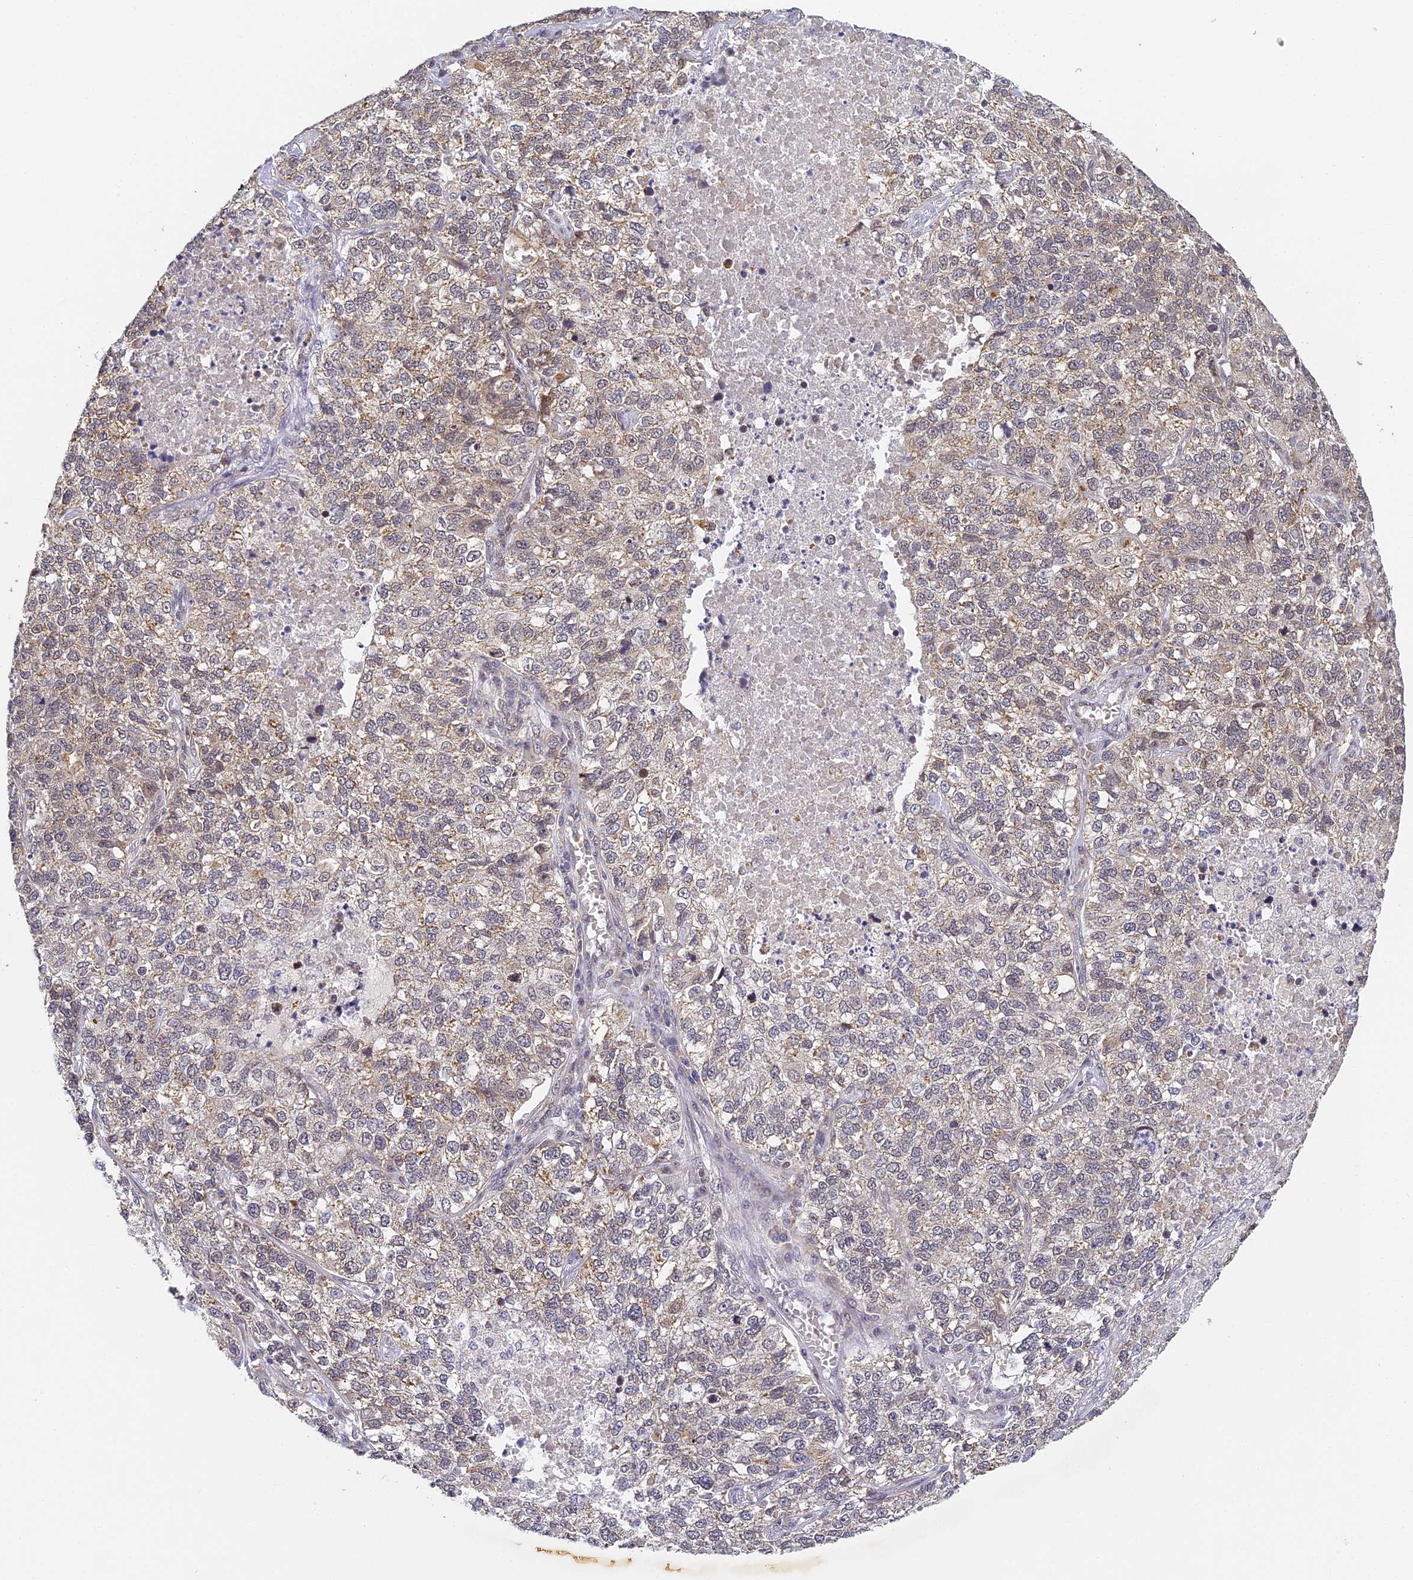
{"staining": {"intensity": "moderate", "quantity": "<25%", "location": "cytoplasmic/membranous,nuclear"}, "tissue": "lung cancer", "cell_type": "Tumor cells", "image_type": "cancer", "snomed": [{"axis": "morphology", "description": "Adenocarcinoma, NOS"}, {"axis": "topography", "description": "Lung"}], "caption": "Tumor cells exhibit low levels of moderate cytoplasmic/membranous and nuclear expression in about <25% of cells in lung cancer (adenocarcinoma).", "gene": "DNAAF10", "patient": {"sex": "male", "age": 49}}